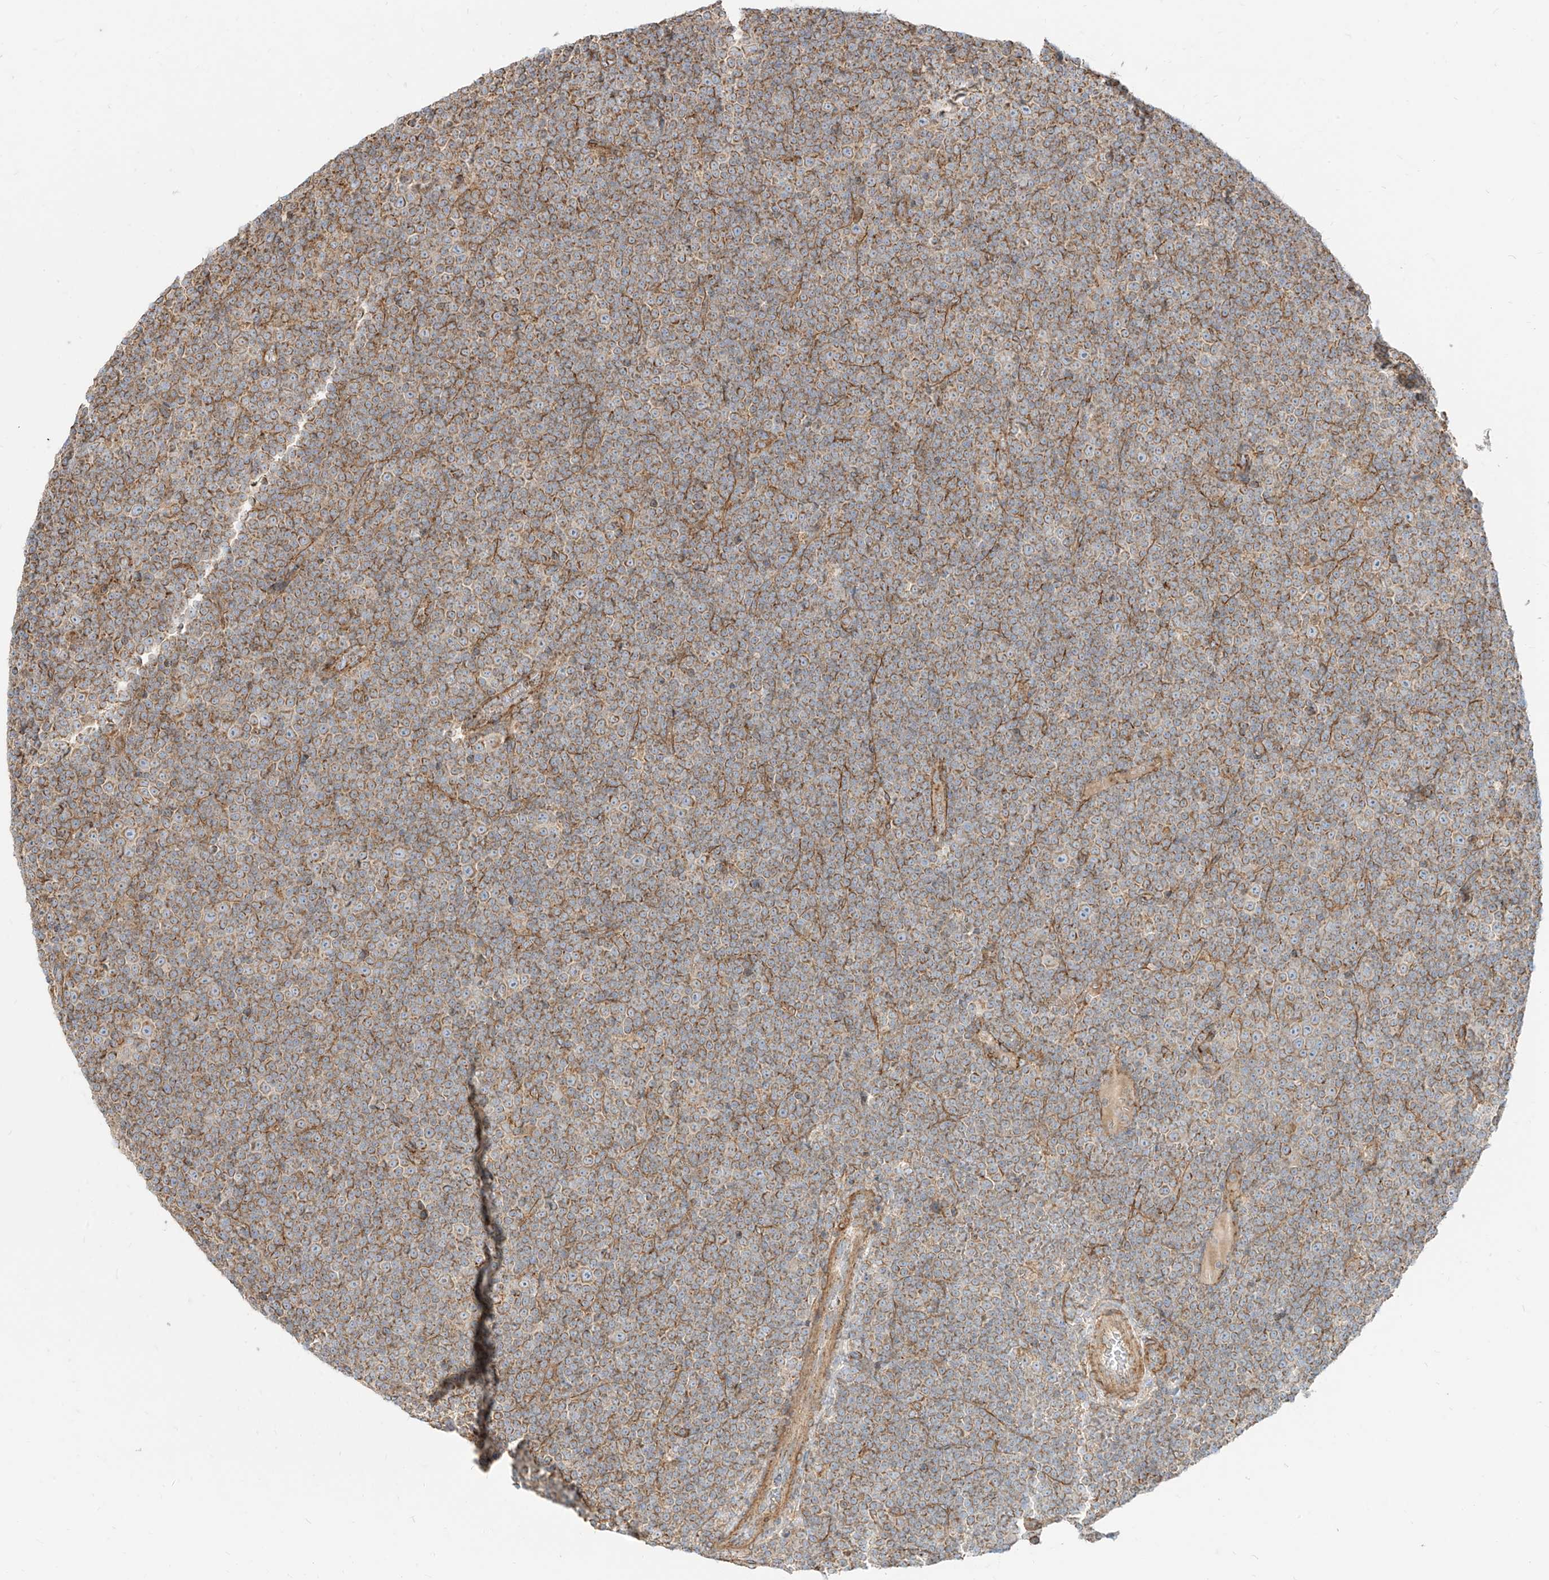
{"staining": {"intensity": "moderate", "quantity": "25%-75%", "location": "cytoplasmic/membranous"}, "tissue": "lymphoma", "cell_type": "Tumor cells", "image_type": "cancer", "snomed": [{"axis": "morphology", "description": "Malignant lymphoma, non-Hodgkin's type, Low grade"}, {"axis": "topography", "description": "Lymph node"}], "caption": "Brown immunohistochemical staining in human malignant lymphoma, non-Hodgkin's type (low-grade) demonstrates moderate cytoplasmic/membranous expression in approximately 25%-75% of tumor cells.", "gene": "PLCL1", "patient": {"sex": "female", "age": 67}}